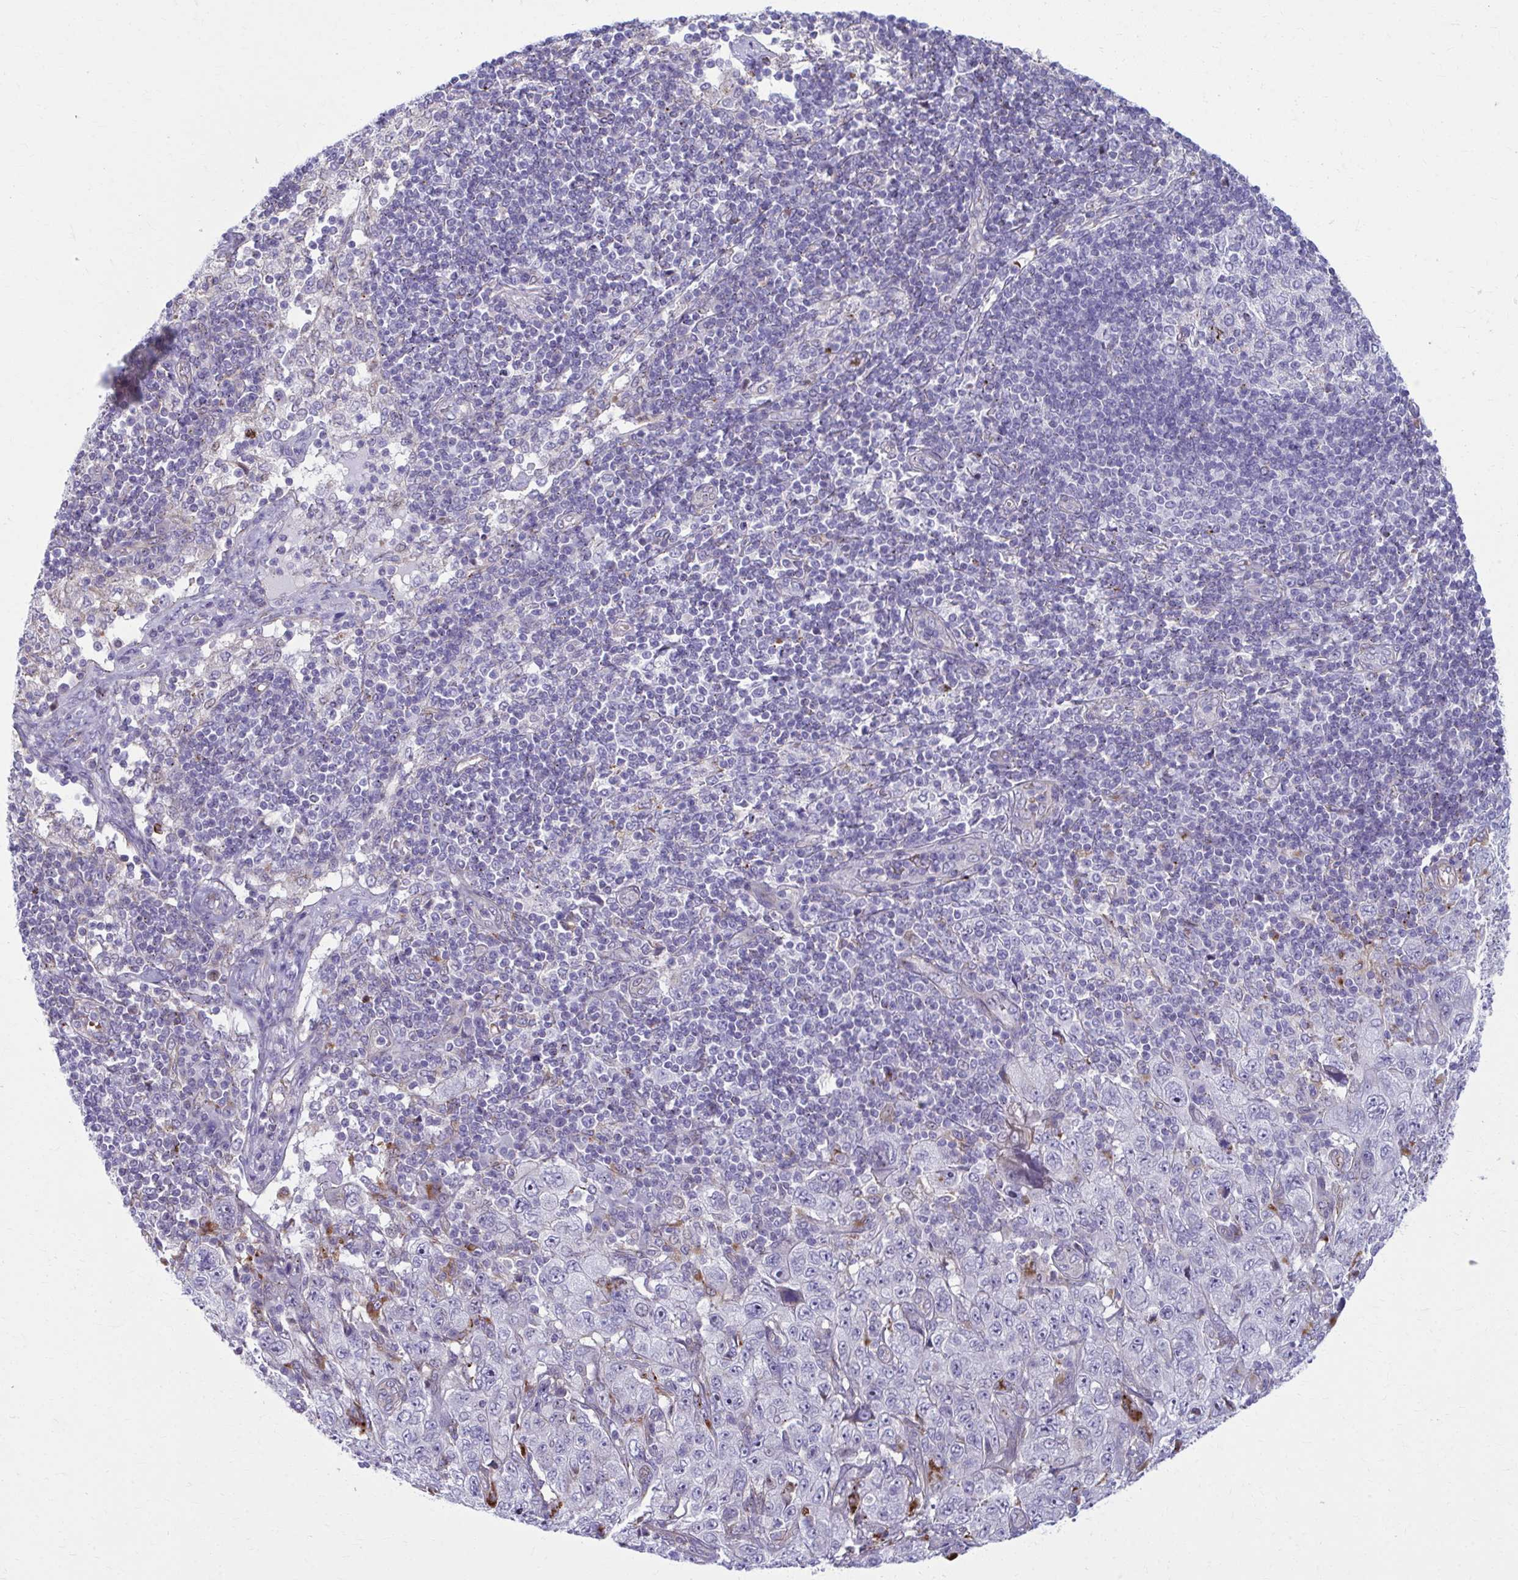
{"staining": {"intensity": "negative", "quantity": "none", "location": "none"}, "tissue": "pancreatic cancer", "cell_type": "Tumor cells", "image_type": "cancer", "snomed": [{"axis": "morphology", "description": "Adenocarcinoma, NOS"}, {"axis": "topography", "description": "Pancreas"}], "caption": "IHC micrograph of neoplastic tissue: human pancreatic adenocarcinoma stained with DAB exhibits no significant protein staining in tumor cells.", "gene": "LRRC4B", "patient": {"sex": "male", "age": 68}}